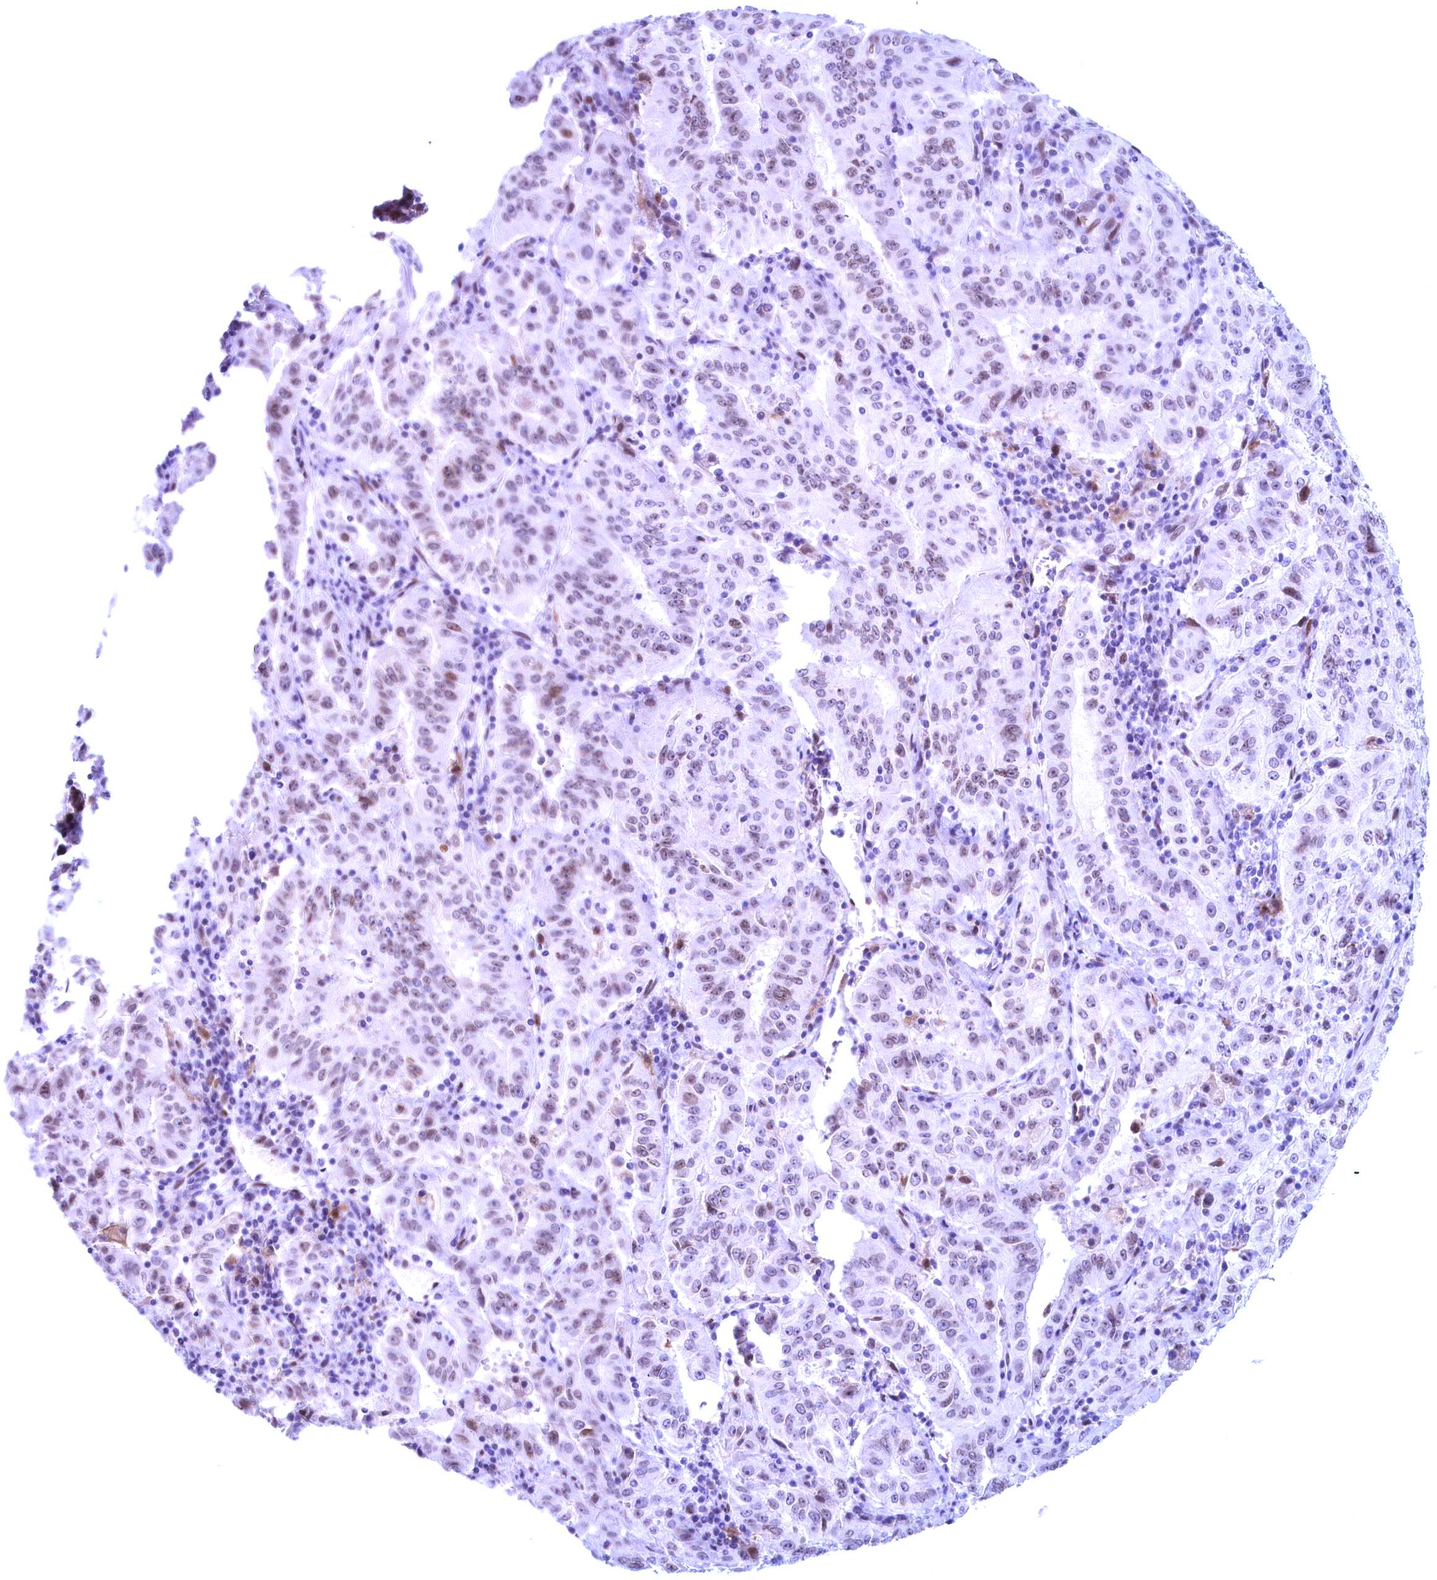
{"staining": {"intensity": "weak", "quantity": "25%-75%", "location": "nuclear"}, "tissue": "pancreatic cancer", "cell_type": "Tumor cells", "image_type": "cancer", "snomed": [{"axis": "morphology", "description": "Adenocarcinoma, NOS"}, {"axis": "topography", "description": "Pancreas"}], "caption": "Protein expression analysis of human pancreatic cancer (adenocarcinoma) reveals weak nuclear staining in about 25%-75% of tumor cells.", "gene": "GPSM1", "patient": {"sex": "male", "age": 63}}